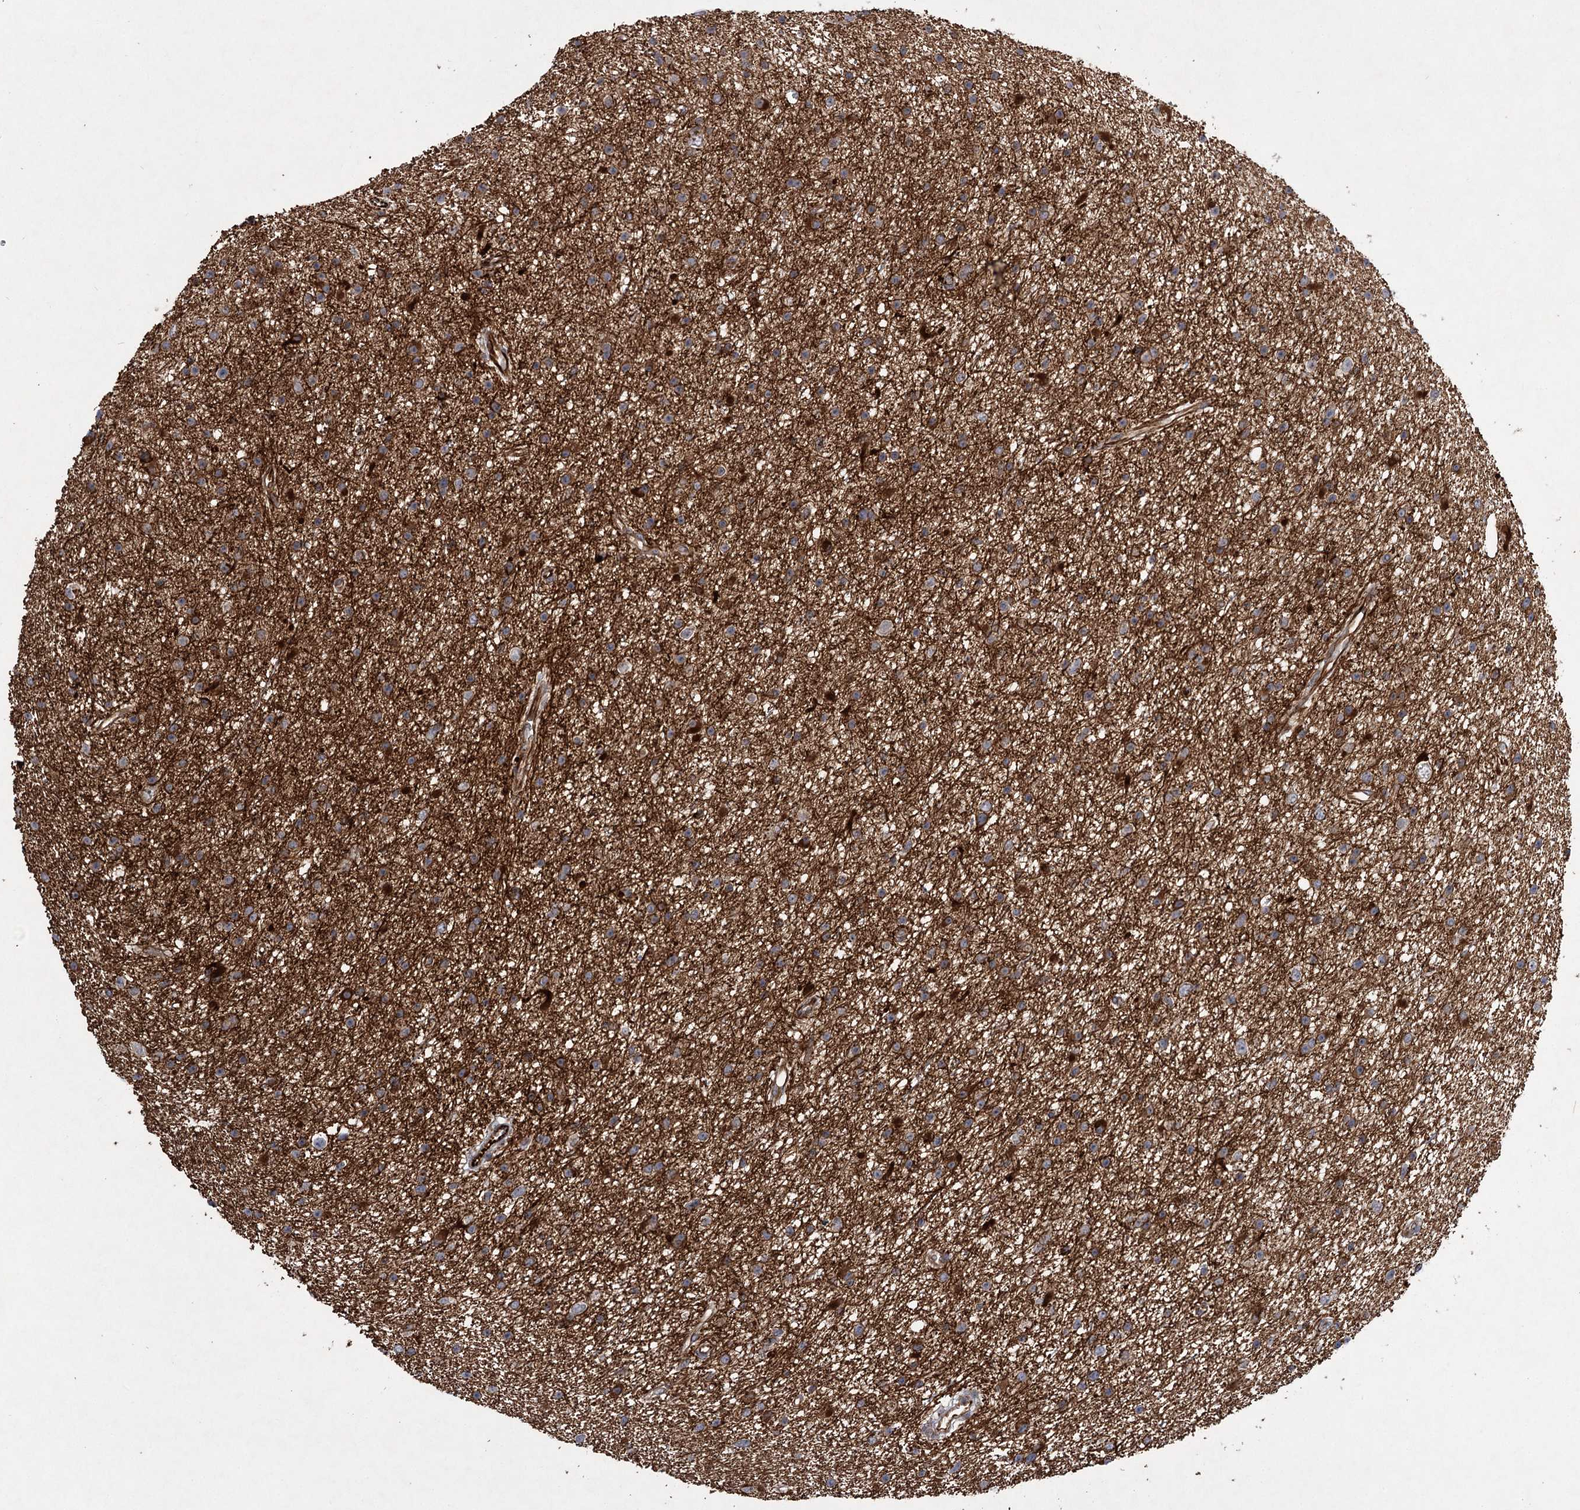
{"staining": {"intensity": "moderate", "quantity": "25%-75%", "location": "cytoplasmic/membranous"}, "tissue": "glioma", "cell_type": "Tumor cells", "image_type": "cancer", "snomed": [{"axis": "morphology", "description": "Glioma, malignant, Low grade"}, {"axis": "topography", "description": "Cerebral cortex"}], "caption": "Protein analysis of malignant low-grade glioma tissue demonstrates moderate cytoplasmic/membranous expression in about 25%-75% of tumor cells. Immunohistochemistry (ihc) stains the protein in brown and the nuclei are stained blue.", "gene": "DPEP2", "patient": {"sex": "female", "age": 39}}